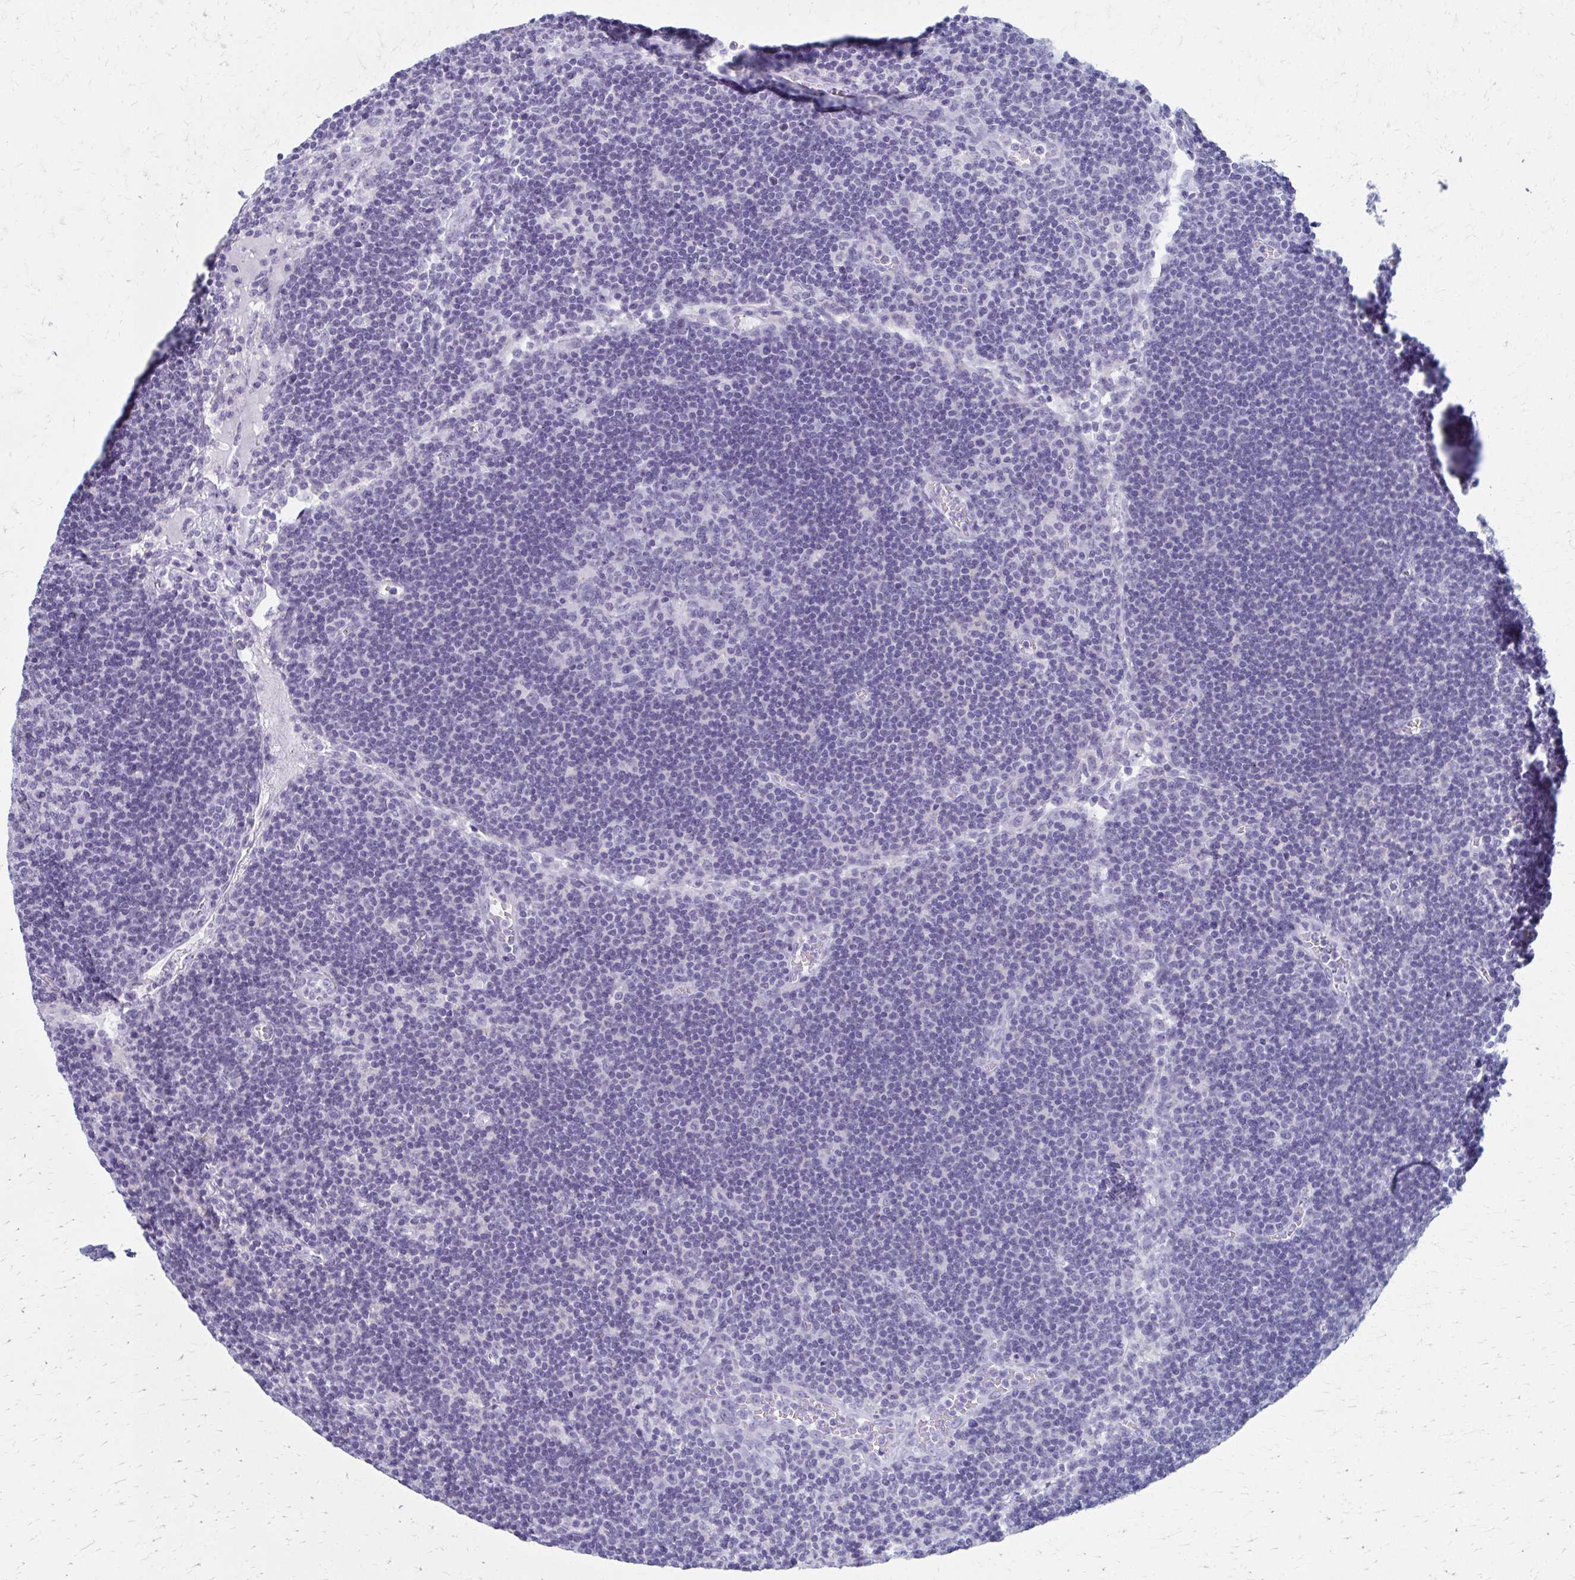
{"staining": {"intensity": "negative", "quantity": "none", "location": "none"}, "tissue": "lymph node", "cell_type": "Germinal center cells", "image_type": "normal", "snomed": [{"axis": "morphology", "description": "Normal tissue, NOS"}, {"axis": "topography", "description": "Lymph node"}], "caption": "Lymph node was stained to show a protein in brown. There is no significant expression in germinal center cells. The staining is performed using DAB brown chromogen with nuclei counter-stained in using hematoxylin.", "gene": "MPLKIP", "patient": {"sex": "male", "age": 67}}